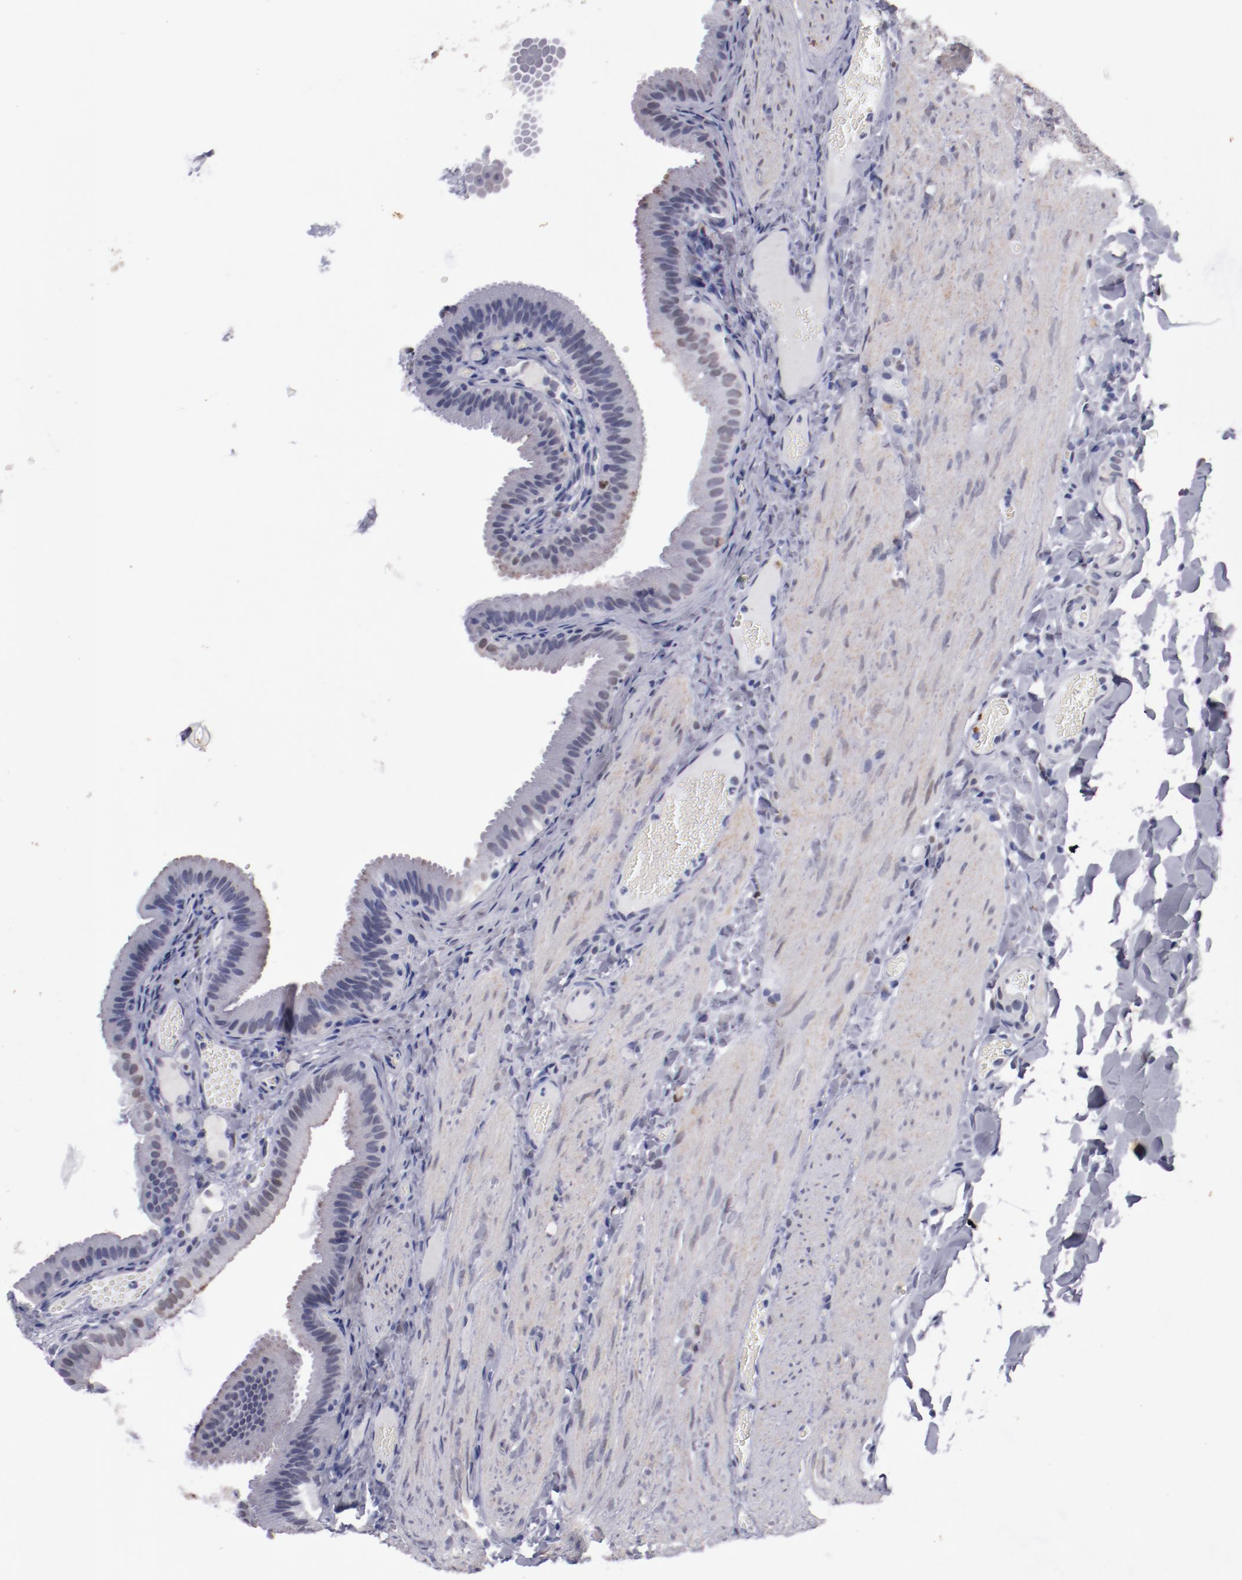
{"staining": {"intensity": "weak", "quantity": "25%-75%", "location": "nuclear"}, "tissue": "gallbladder", "cell_type": "Glandular cells", "image_type": "normal", "snomed": [{"axis": "morphology", "description": "Normal tissue, NOS"}, {"axis": "topography", "description": "Gallbladder"}], "caption": "IHC photomicrograph of normal gallbladder: human gallbladder stained using immunohistochemistry shows low levels of weak protein expression localized specifically in the nuclear of glandular cells, appearing as a nuclear brown color.", "gene": "IRF4", "patient": {"sex": "female", "age": 24}}